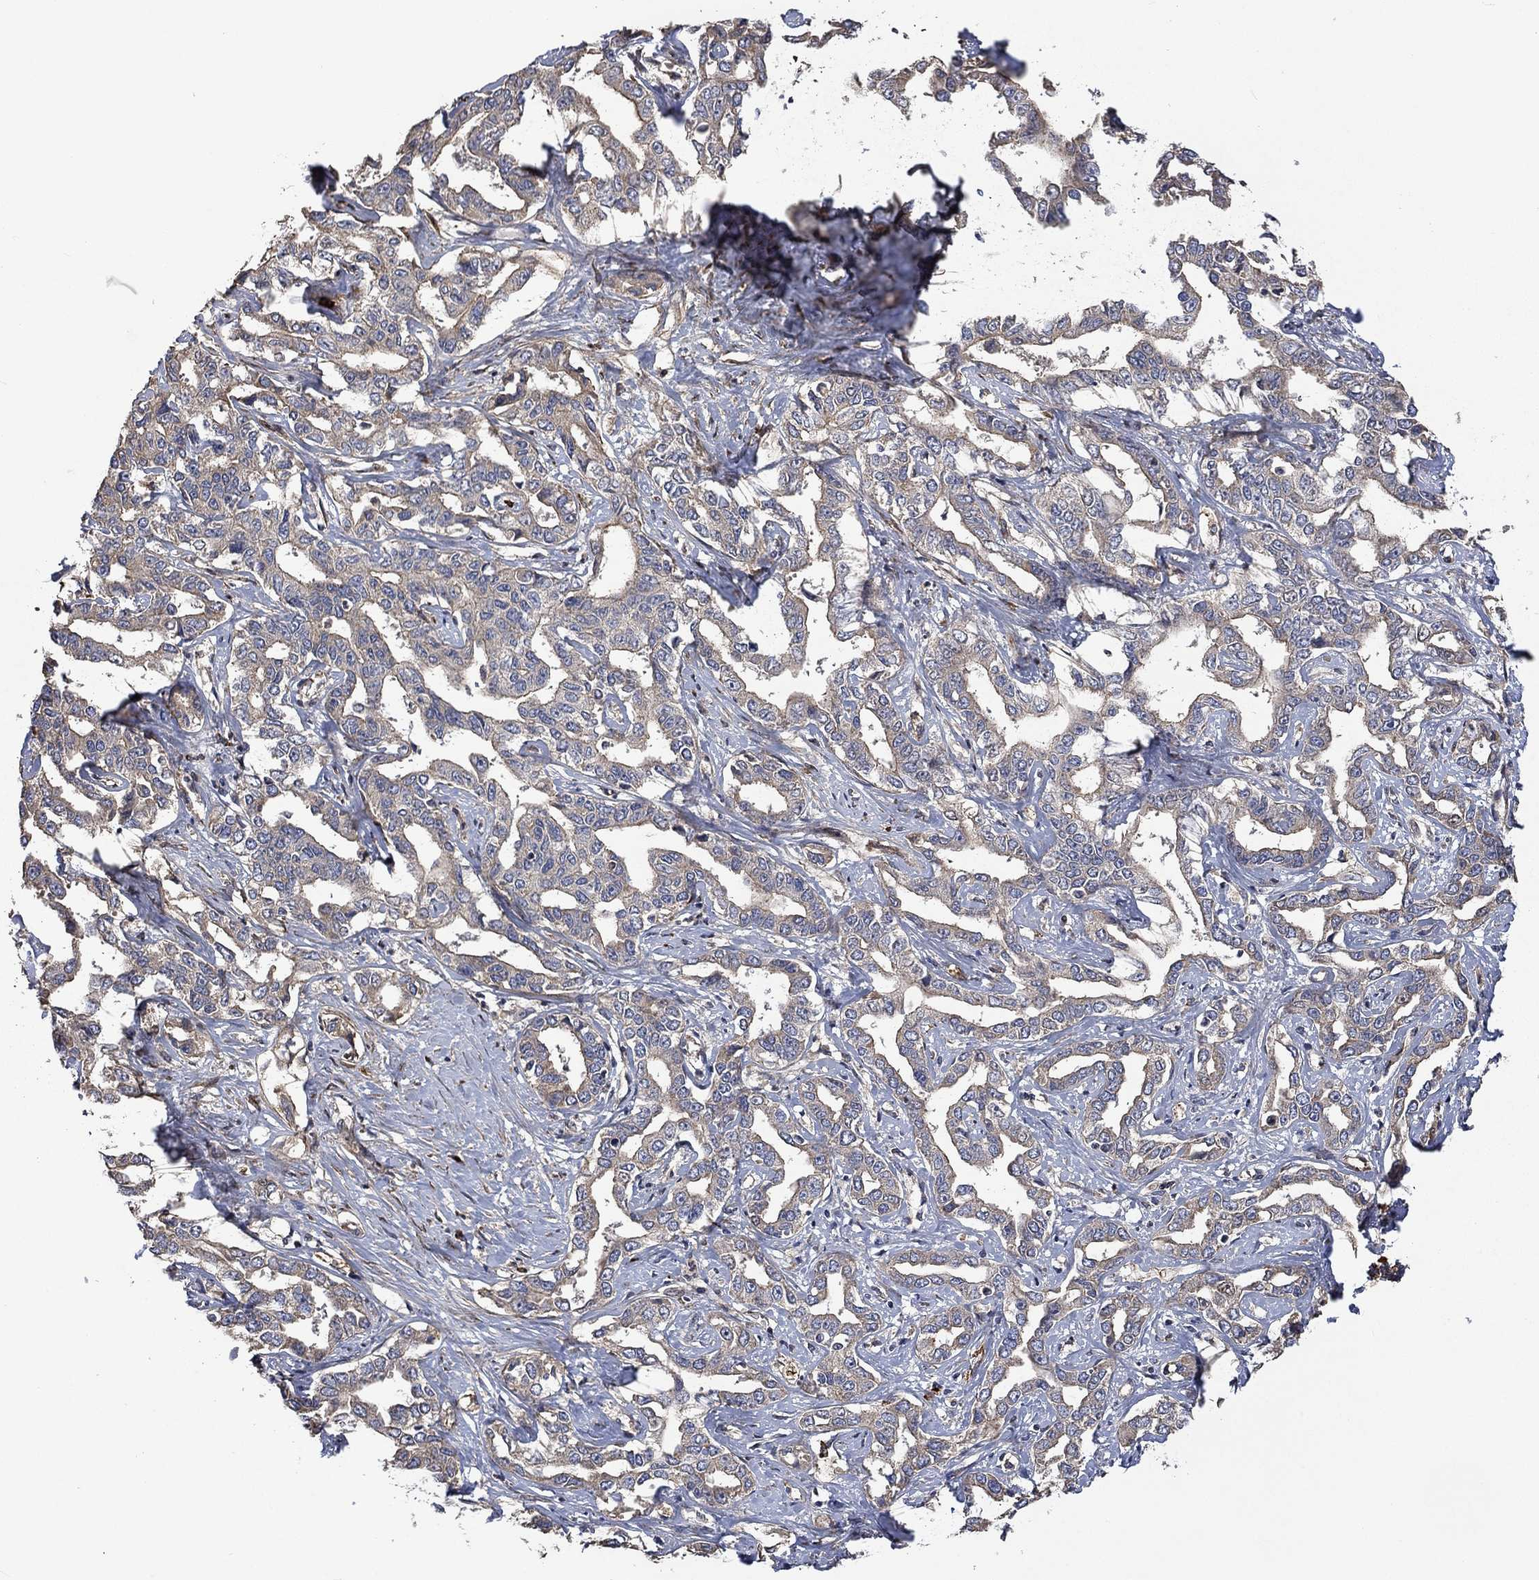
{"staining": {"intensity": "moderate", "quantity": "25%-75%", "location": "cytoplasmic/membranous"}, "tissue": "liver cancer", "cell_type": "Tumor cells", "image_type": "cancer", "snomed": [{"axis": "morphology", "description": "Cholangiocarcinoma"}, {"axis": "topography", "description": "Liver"}], "caption": "A micrograph showing moderate cytoplasmic/membranous expression in about 25%-75% of tumor cells in liver cholangiocarcinoma, as visualized by brown immunohistochemical staining.", "gene": "VCAN", "patient": {"sex": "male", "age": 59}}